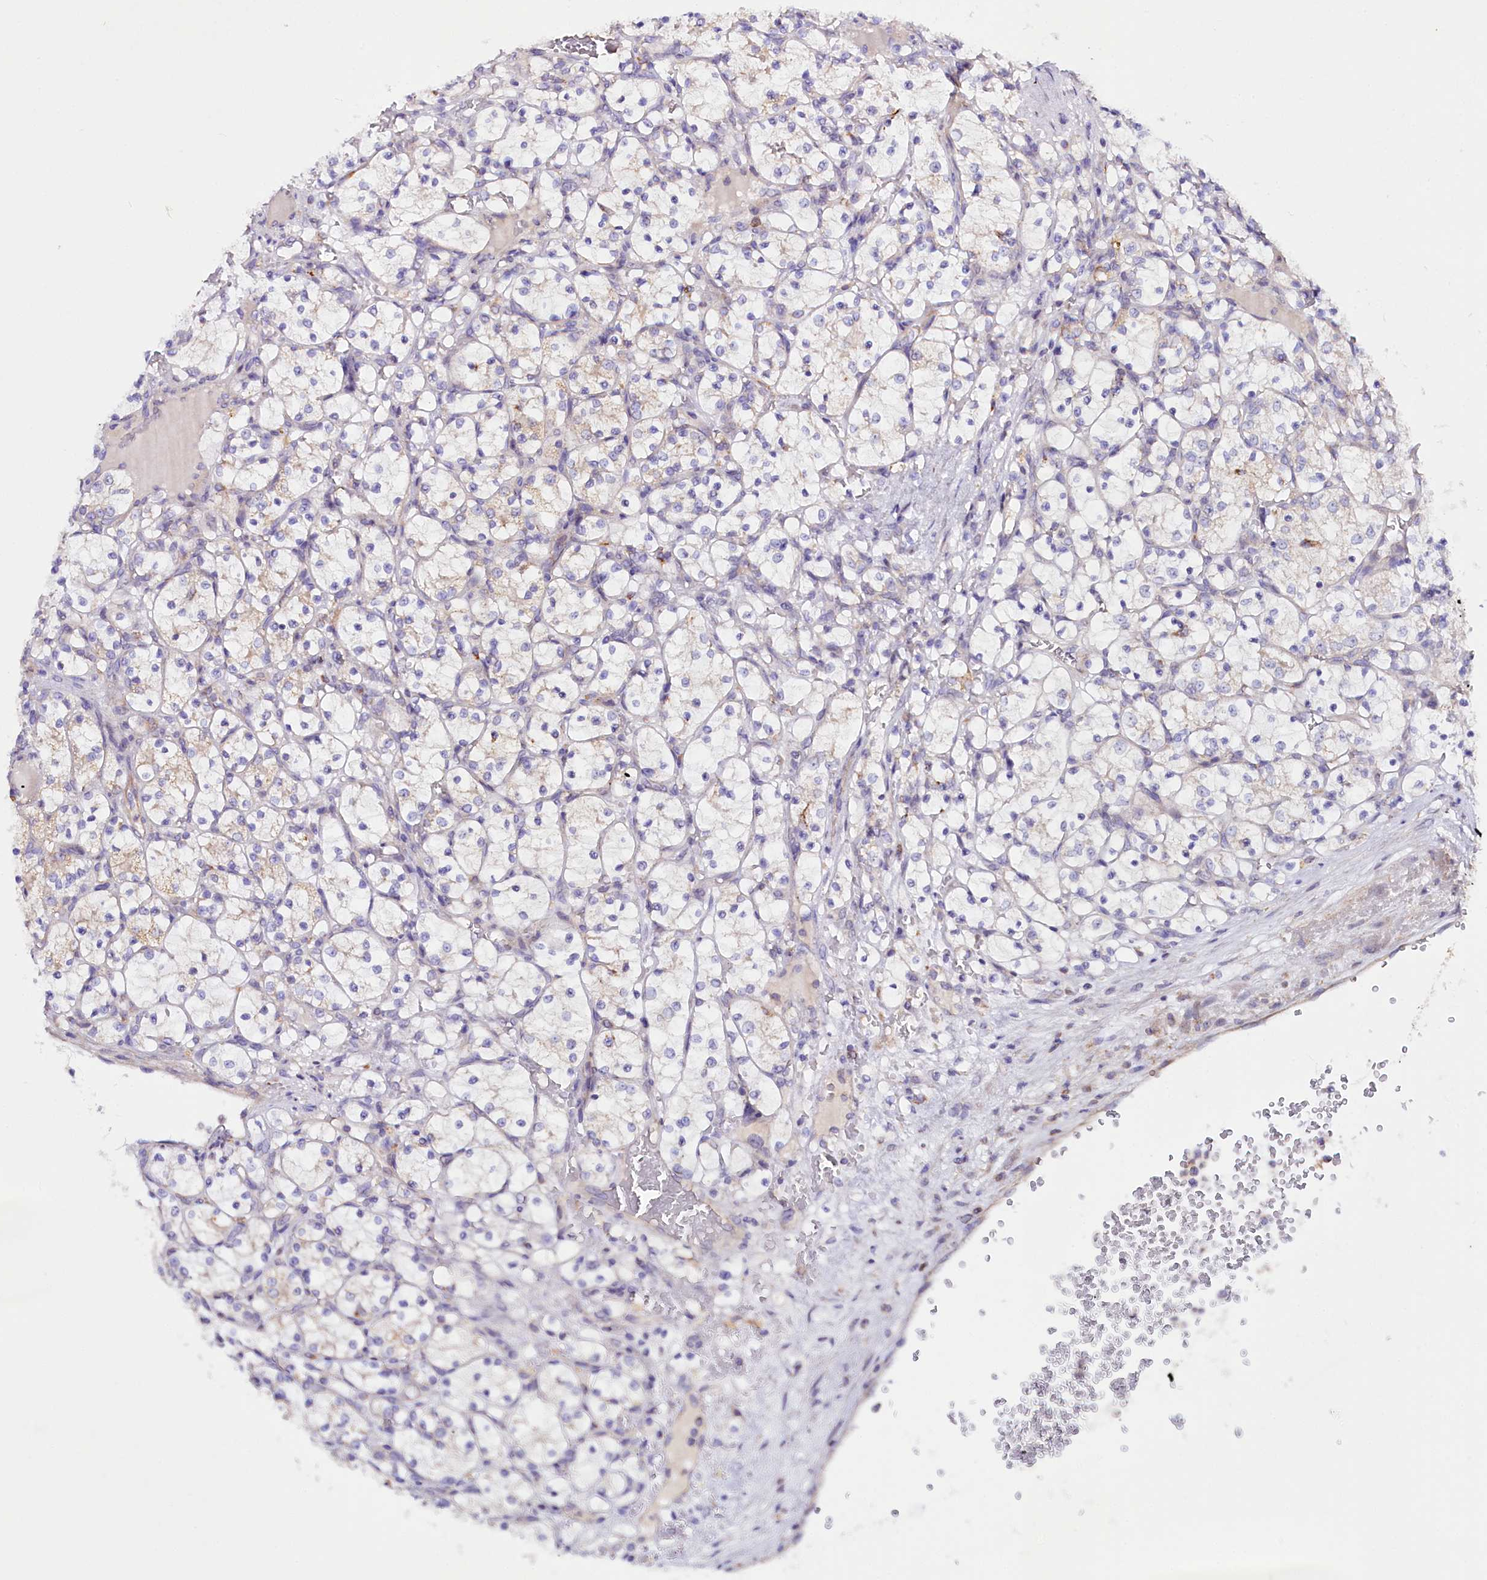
{"staining": {"intensity": "weak", "quantity": "<25%", "location": "cytoplasmic/membranous"}, "tissue": "renal cancer", "cell_type": "Tumor cells", "image_type": "cancer", "snomed": [{"axis": "morphology", "description": "Adenocarcinoma, NOS"}, {"axis": "topography", "description": "Kidney"}], "caption": "Human renal cancer stained for a protein using IHC displays no expression in tumor cells.", "gene": "SACM1L", "patient": {"sex": "female", "age": 69}}